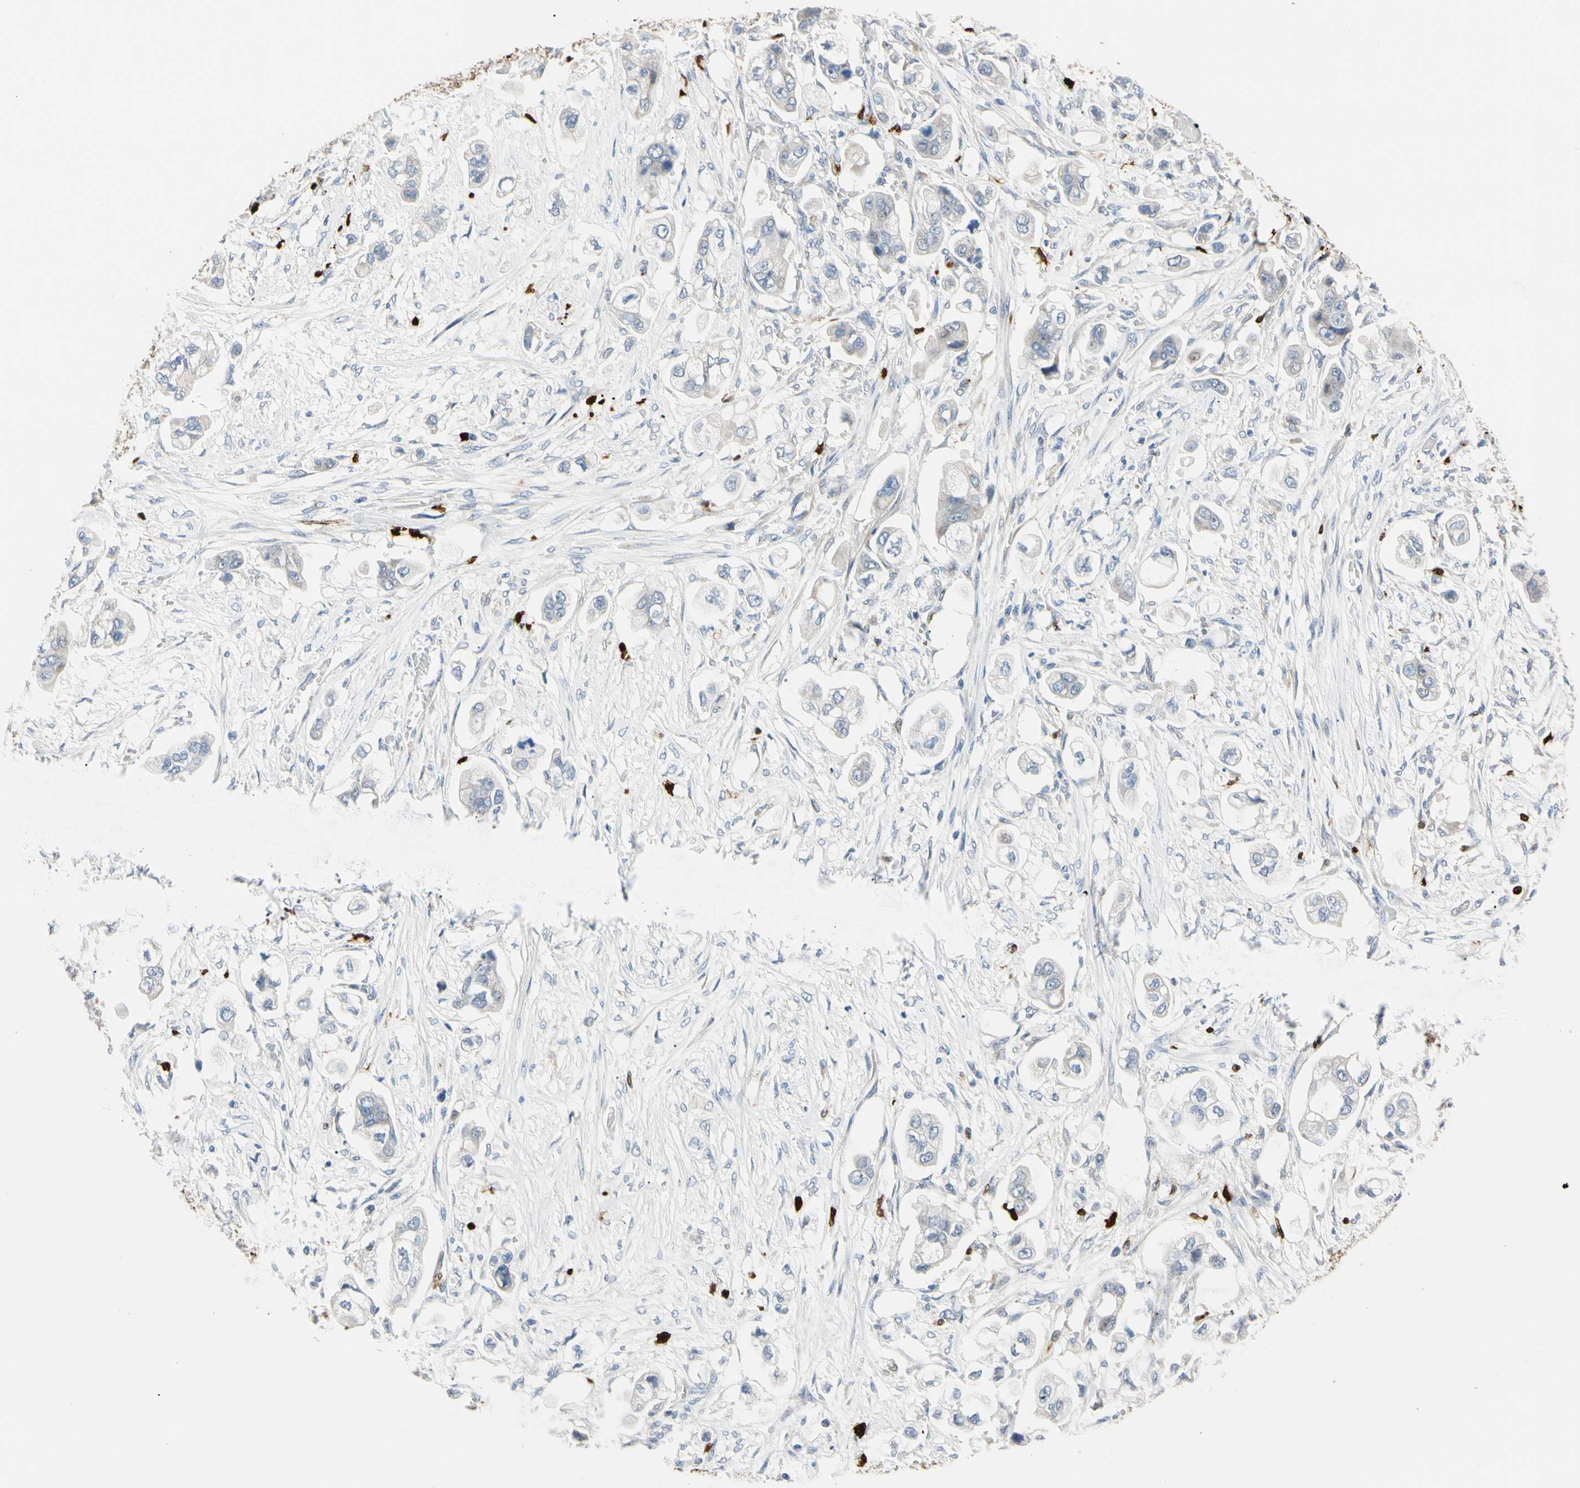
{"staining": {"intensity": "negative", "quantity": "none", "location": "none"}, "tissue": "stomach cancer", "cell_type": "Tumor cells", "image_type": "cancer", "snomed": [{"axis": "morphology", "description": "Adenocarcinoma, NOS"}, {"axis": "topography", "description": "Stomach"}], "caption": "This is a photomicrograph of immunohistochemistry (IHC) staining of adenocarcinoma (stomach), which shows no staining in tumor cells.", "gene": "TRAF5", "patient": {"sex": "male", "age": 62}}